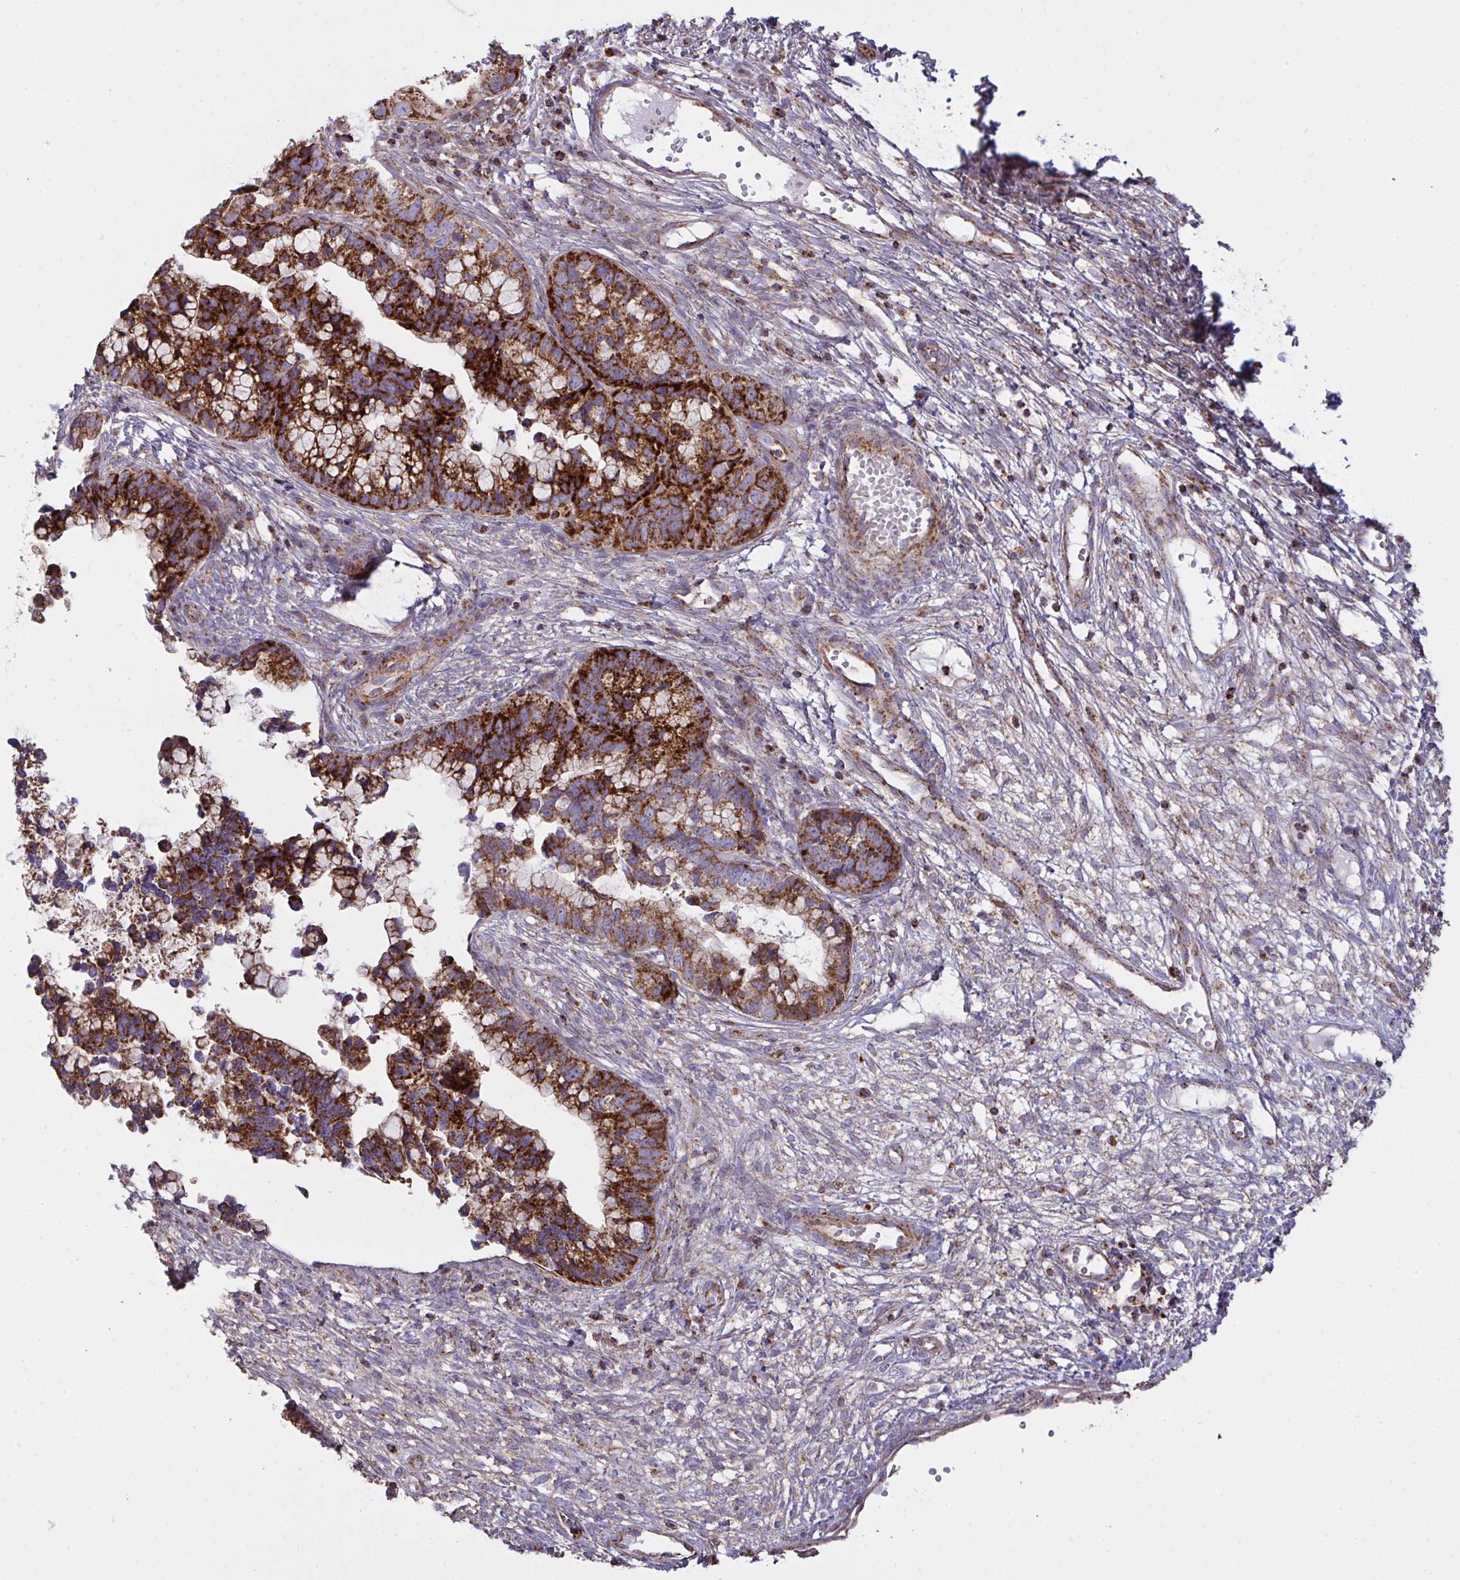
{"staining": {"intensity": "strong", "quantity": ">75%", "location": "cytoplasmic/membranous"}, "tissue": "cervical cancer", "cell_type": "Tumor cells", "image_type": "cancer", "snomed": [{"axis": "morphology", "description": "Adenocarcinoma, NOS"}, {"axis": "topography", "description": "Cervix"}], "caption": "Protein staining by IHC exhibits strong cytoplasmic/membranous expression in about >75% of tumor cells in adenocarcinoma (cervical).", "gene": "MICOS10", "patient": {"sex": "female", "age": 44}}